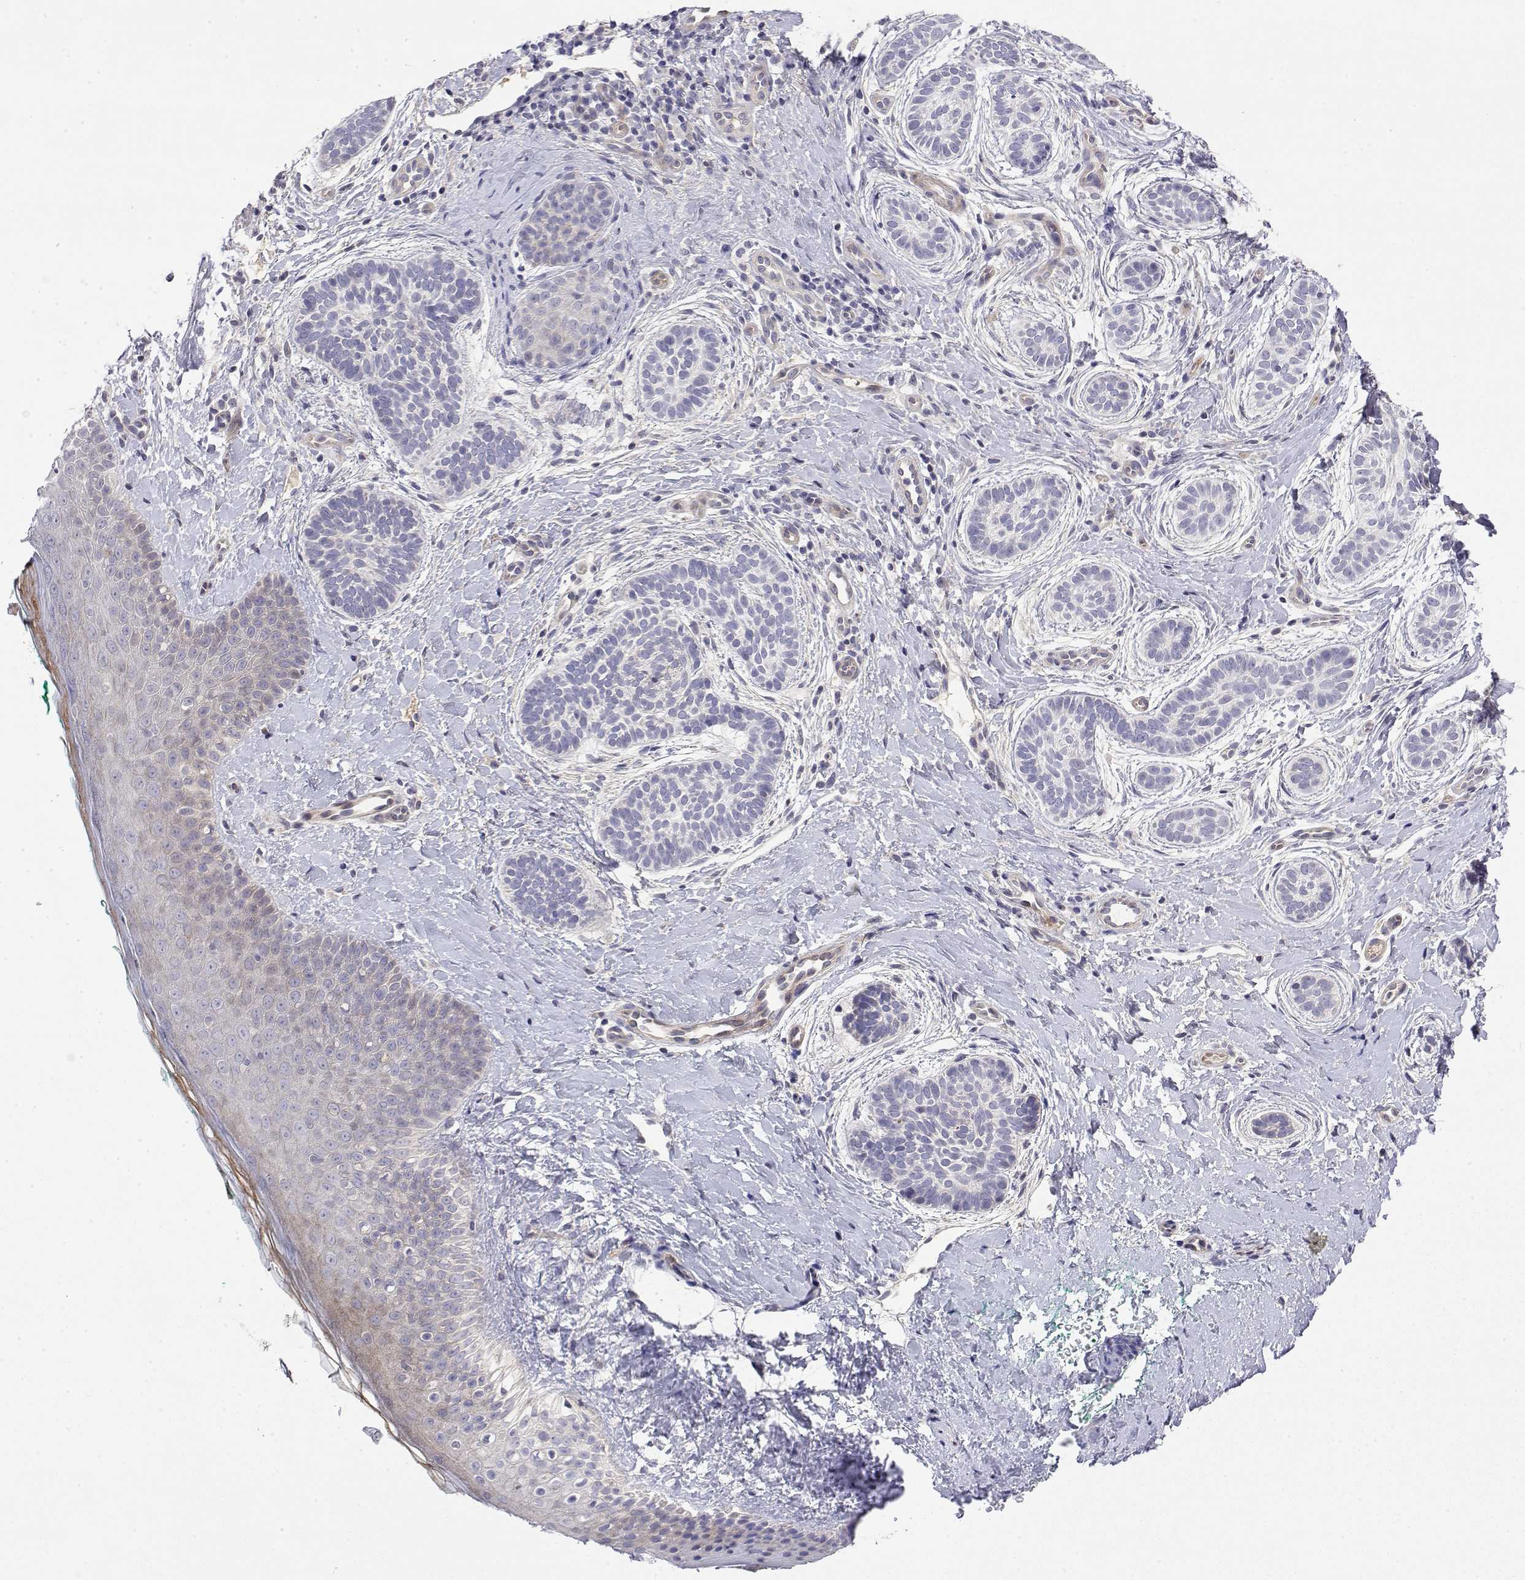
{"staining": {"intensity": "negative", "quantity": "none", "location": "none"}, "tissue": "skin cancer", "cell_type": "Tumor cells", "image_type": "cancer", "snomed": [{"axis": "morphology", "description": "Basal cell carcinoma"}, {"axis": "topography", "description": "Skin"}], "caption": "Tumor cells show no significant positivity in skin cancer.", "gene": "GGACT", "patient": {"sex": "male", "age": 63}}